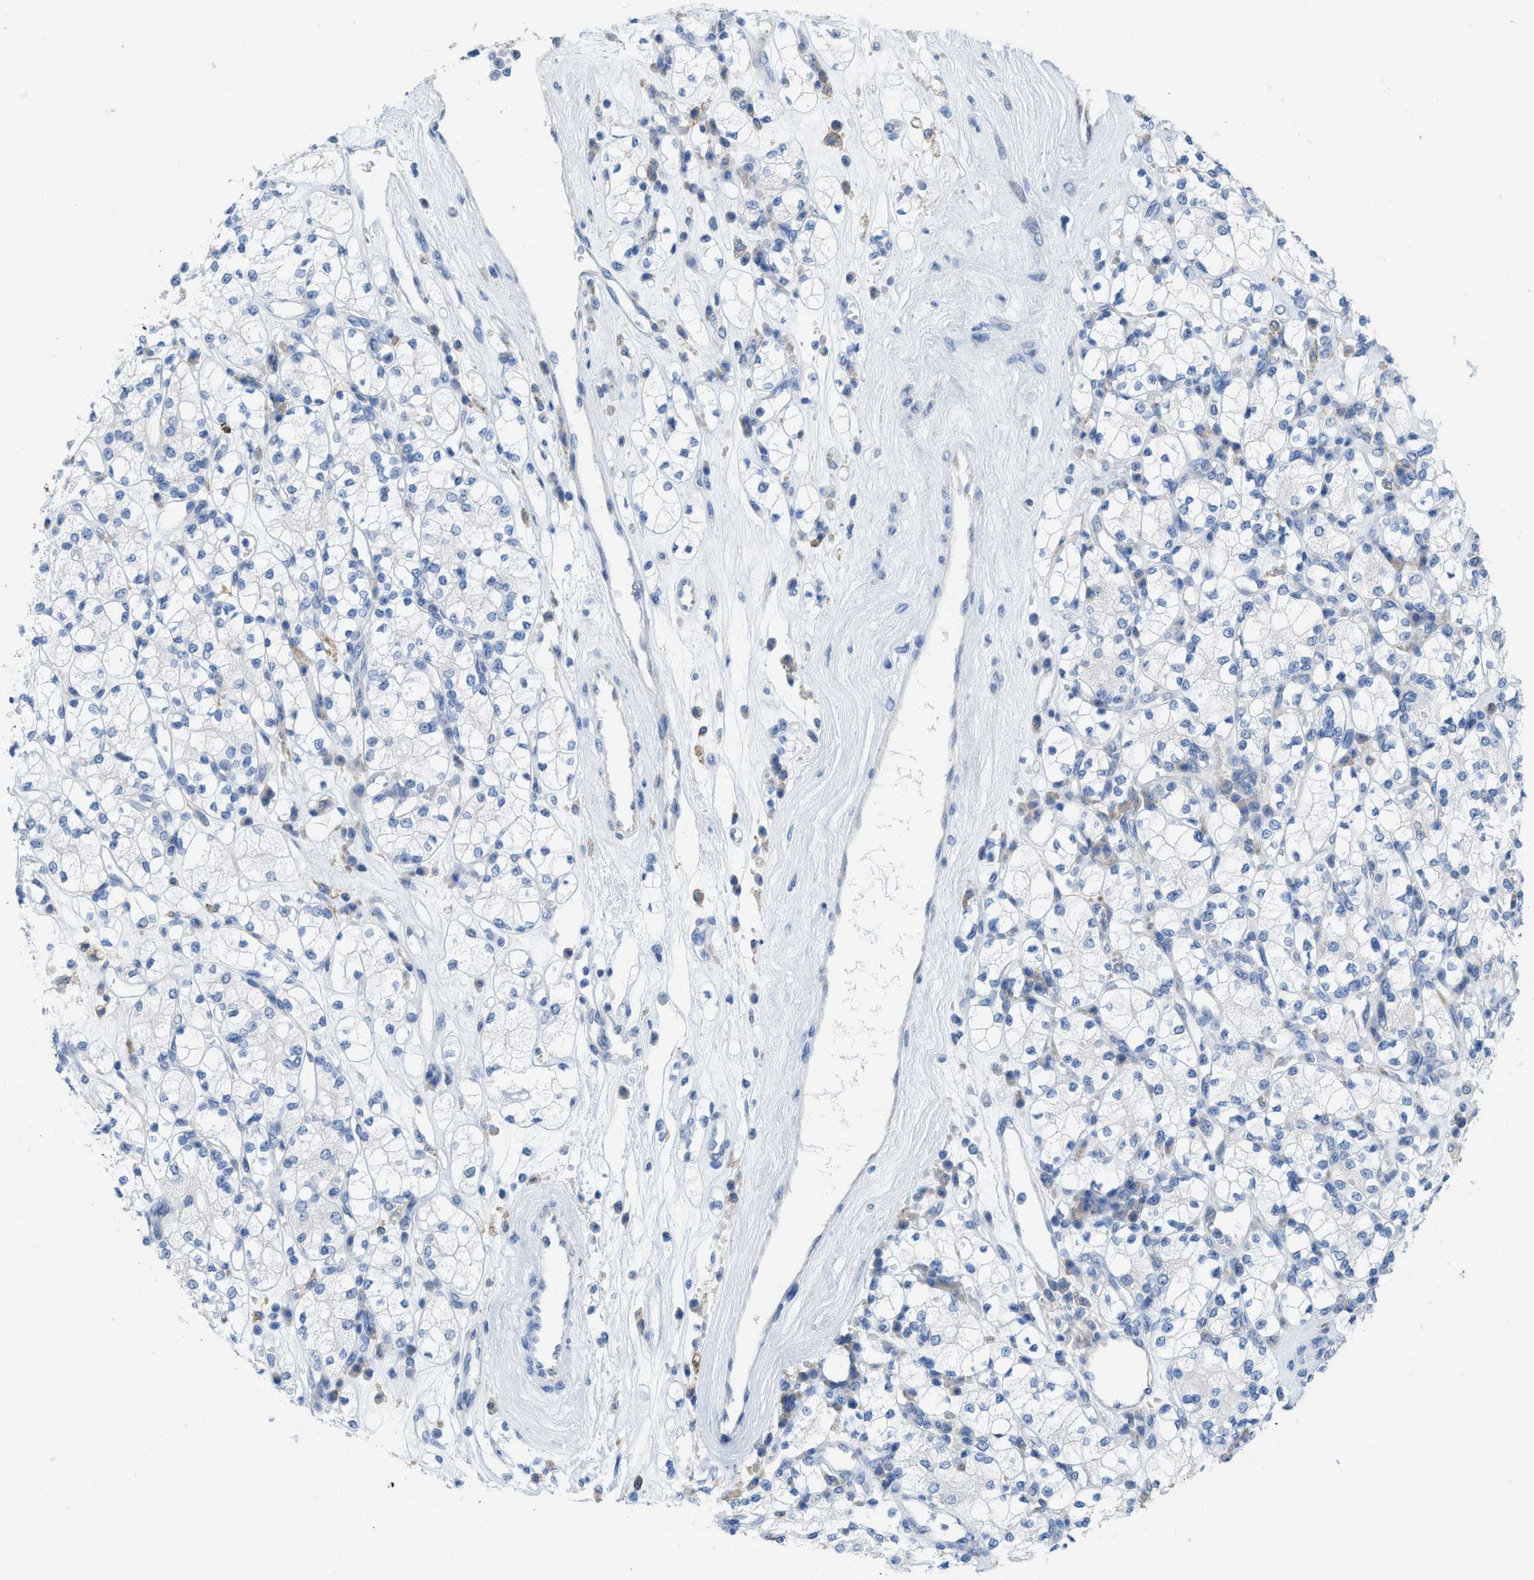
{"staining": {"intensity": "negative", "quantity": "none", "location": "none"}, "tissue": "renal cancer", "cell_type": "Tumor cells", "image_type": "cancer", "snomed": [{"axis": "morphology", "description": "Adenocarcinoma, NOS"}, {"axis": "topography", "description": "Kidney"}], "caption": "Protein analysis of renal adenocarcinoma reveals no significant expression in tumor cells.", "gene": "KIFC3", "patient": {"sex": "male", "age": 77}}